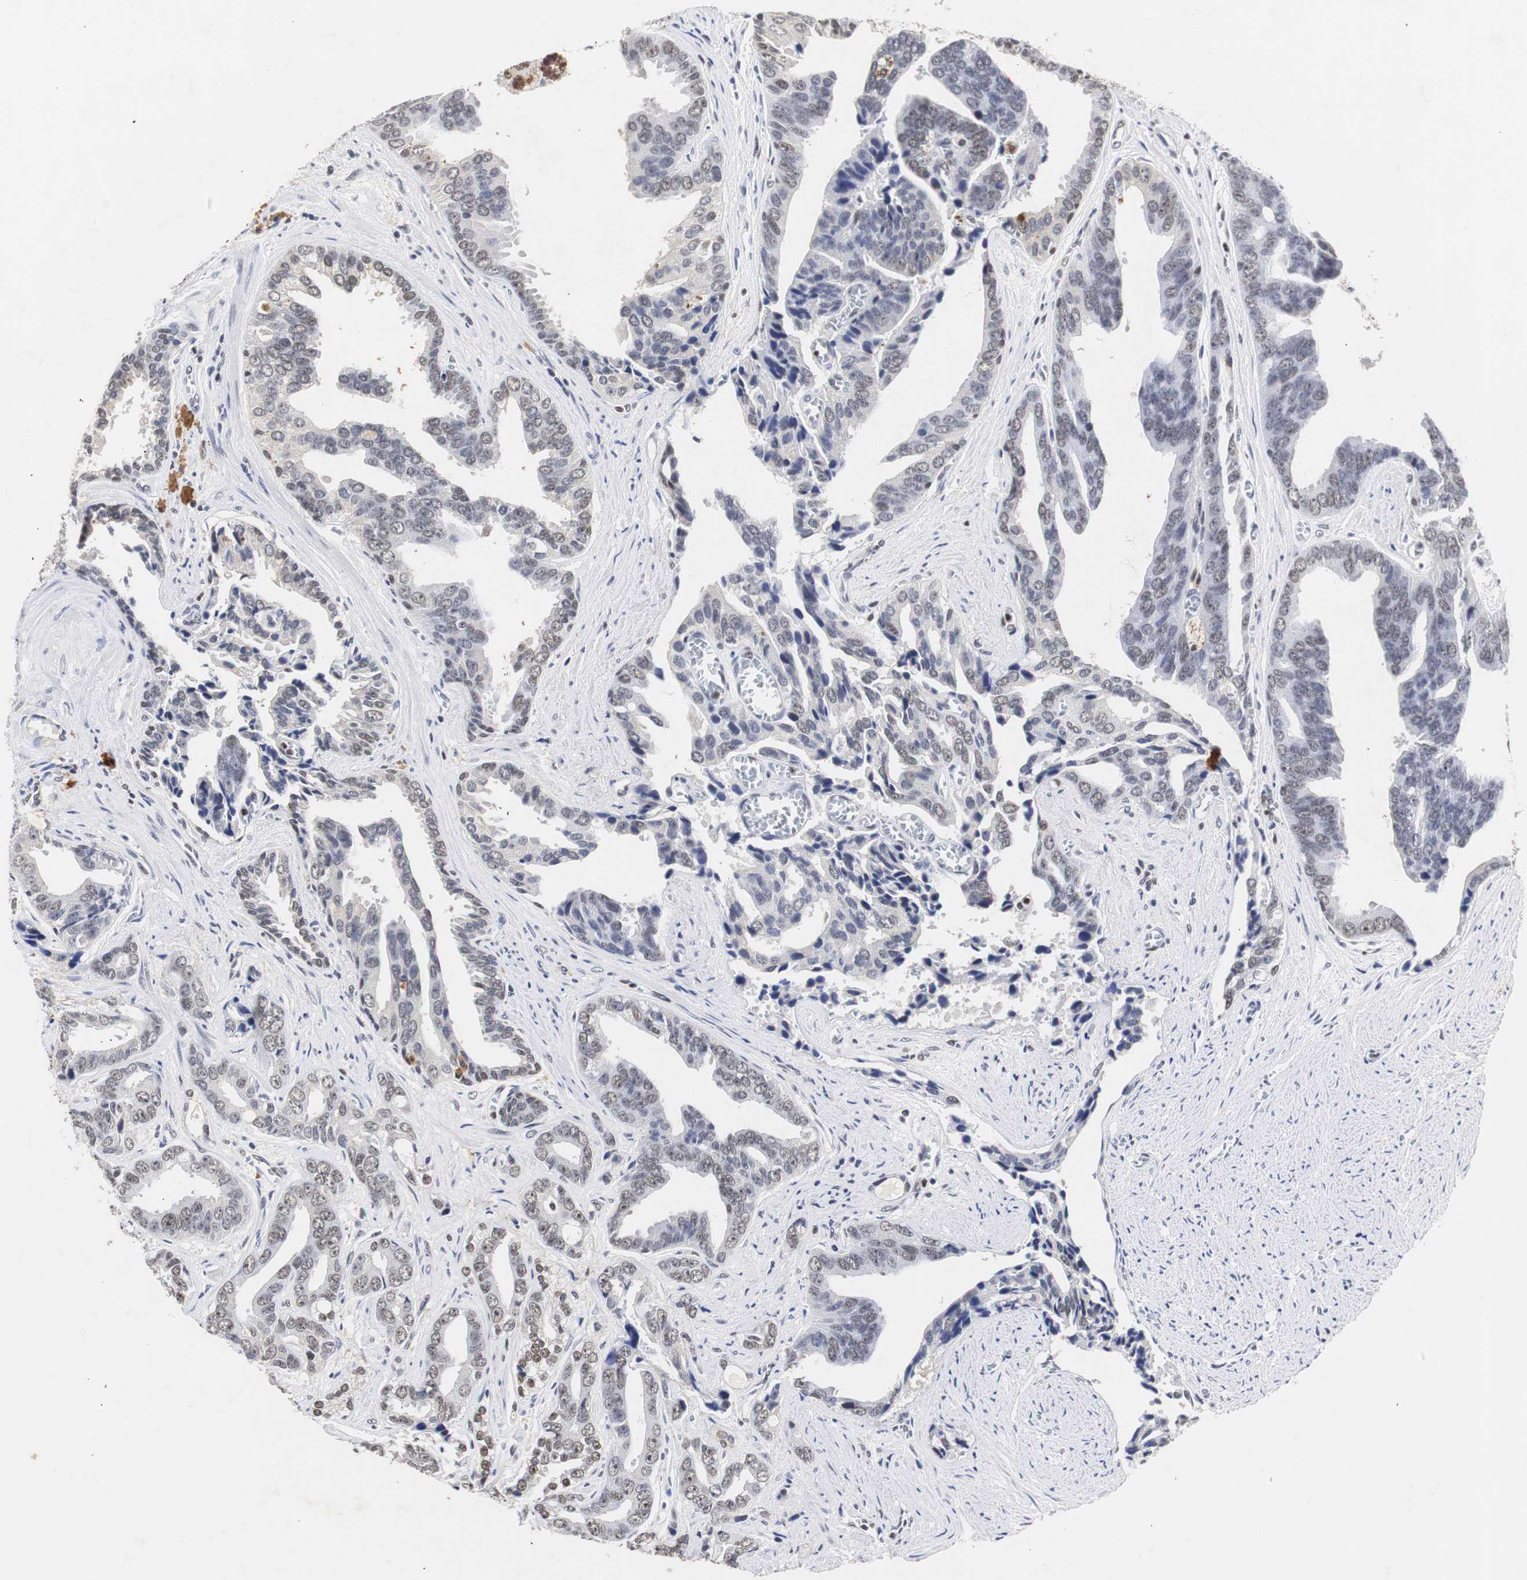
{"staining": {"intensity": "weak", "quantity": "<25%", "location": "nuclear"}, "tissue": "prostate cancer", "cell_type": "Tumor cells", "image_type": "cancer", "snomed": [{"axis": "morphology", "description": "Adenocarcinoma, High grade"}, {"axis": "topography", "description": "Prostate"}], "caption": "High power microscopy micrograph of an immunohistochemistry photomicrograph of adenocarcinoma (high-grade) (prostate), revealing no significant expression in tumor cells.", "gene": "ZFC3H1", "patient": {"sex": "male", "age": 67}}